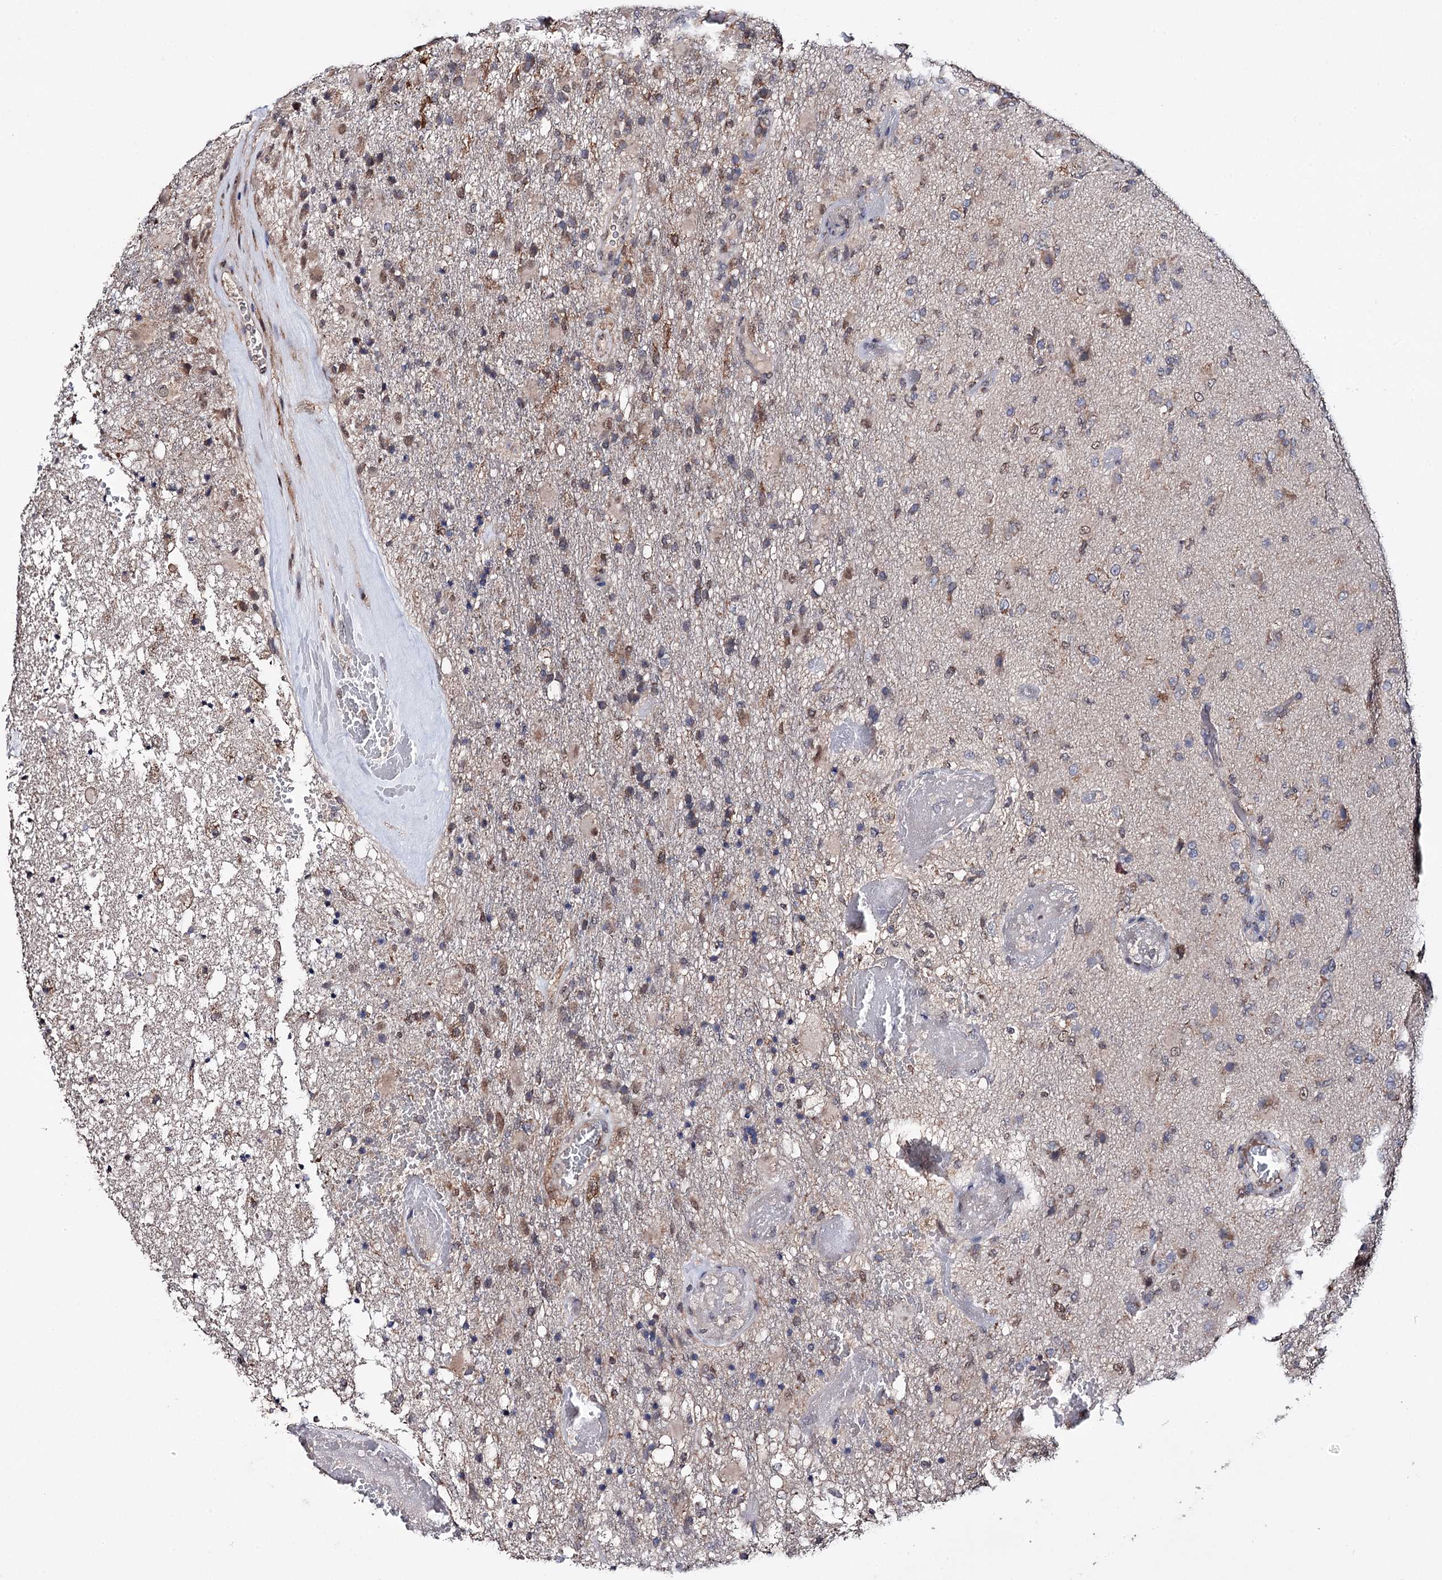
{"staining": {"intensity": "moderate", "quantity": "<25%", "location": "cytoplasmic/membranous,nuclear"}, "tissue": "glioma", "cell_type": "Tumor cells", "image_type": "cancer", "snomed": [{"axis": "morphology", "description": "Glioma, malignant, High grade"}, {"axis": "topography", "description": "Brain"}], "caption": "IHC micrograph of glioma stained for a protein (brown), which exhibits low levels of moderate cytoplasmic/membranous and nuclear positivity in approximately <25% of tumor cells.", "gene": "CLPB", "patient": {"sex": "female", "age": 74}}